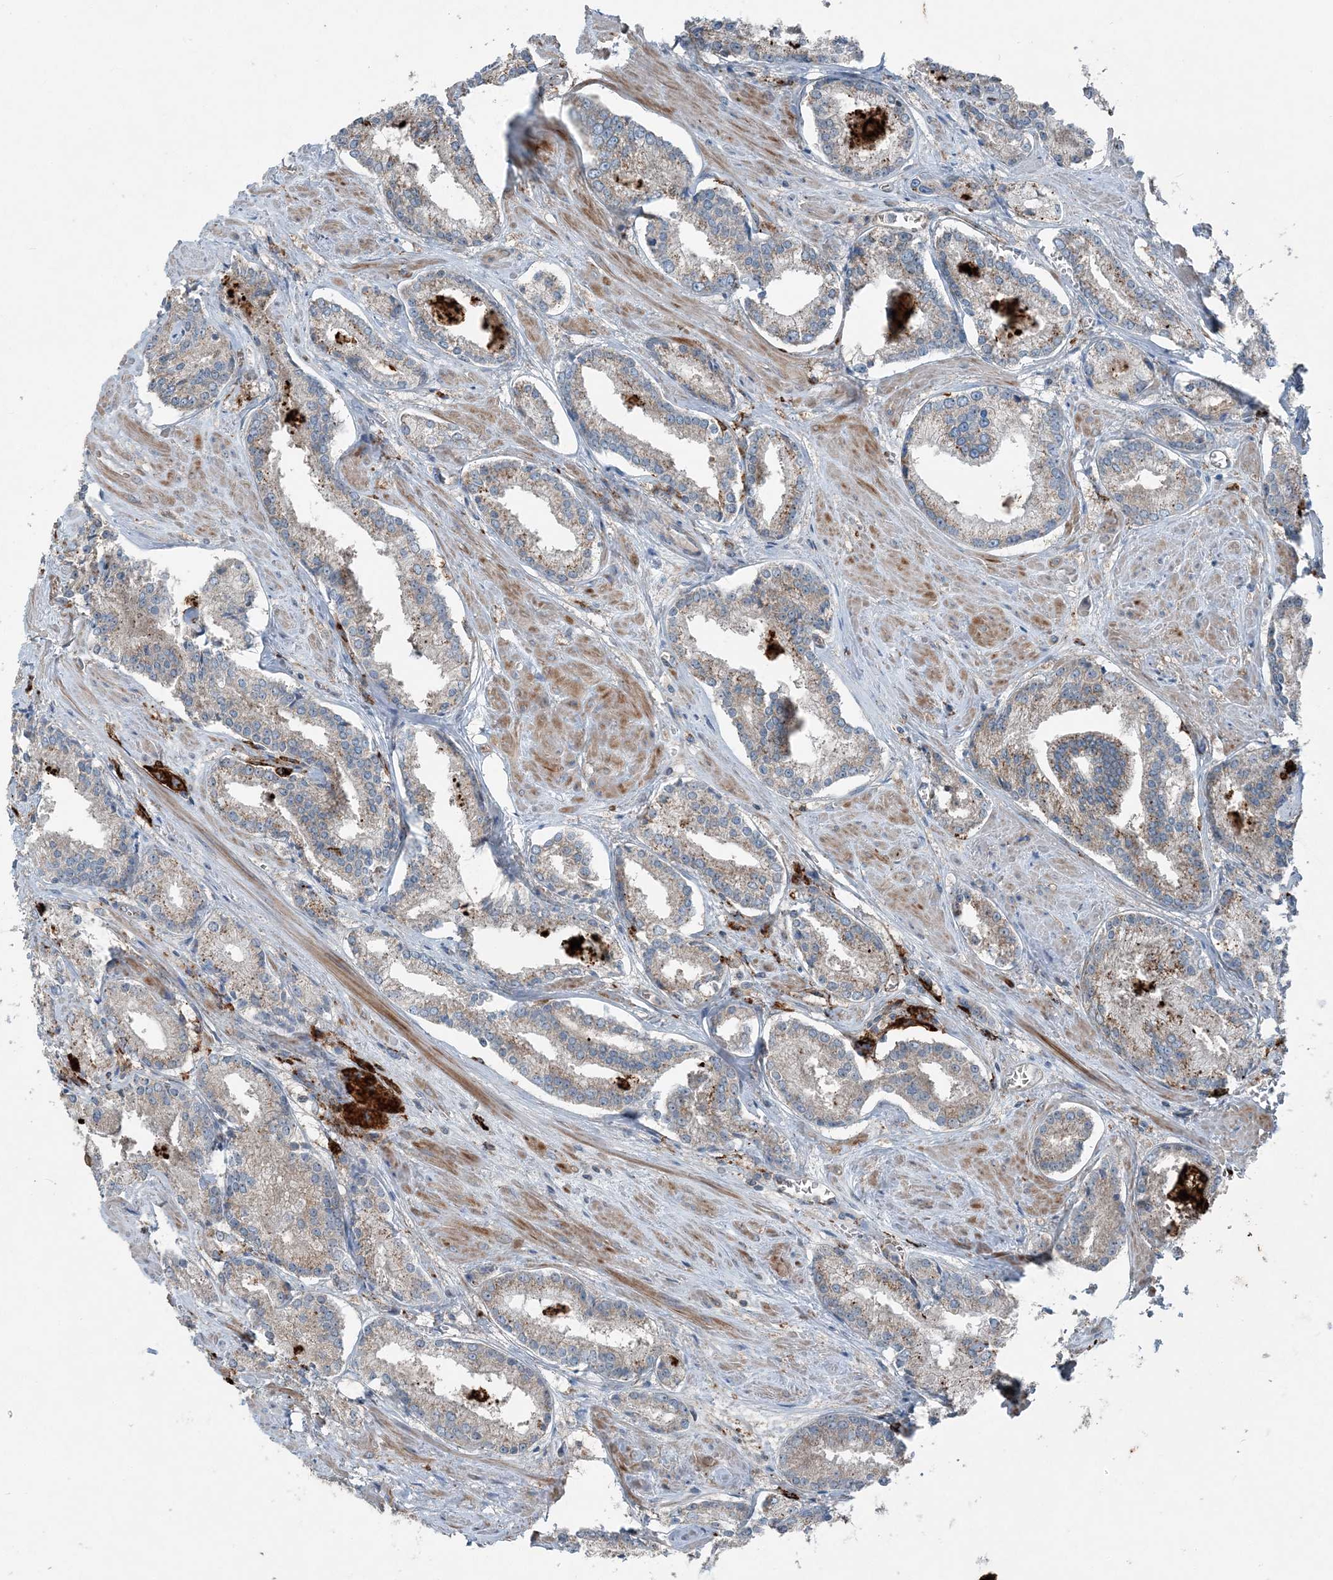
{"staining": {"intensity": "moderate", "quantity": "25%-75%", "location": "cytoplasmic/membranous"}, "tissue": "prostate cancer", "cell_type": "Tumor cells", "image_type": "cancer", "snomed": [{"axis": "morphology", "description": "Adenocarcinoma, Low grade"}, {"axis": "topography", "description": "Prostate"}], "caption": "Protein staining demonstrates moderate cytoplasmic/membranous staining in about 25%-75% of tumor cells in prostate adenocarcinoma (low-grade). (DAB IHC, brown staining for protein, blue staining for nuclei).", "gene": "KY", "patient": {"sex": "male", "age": 54}}